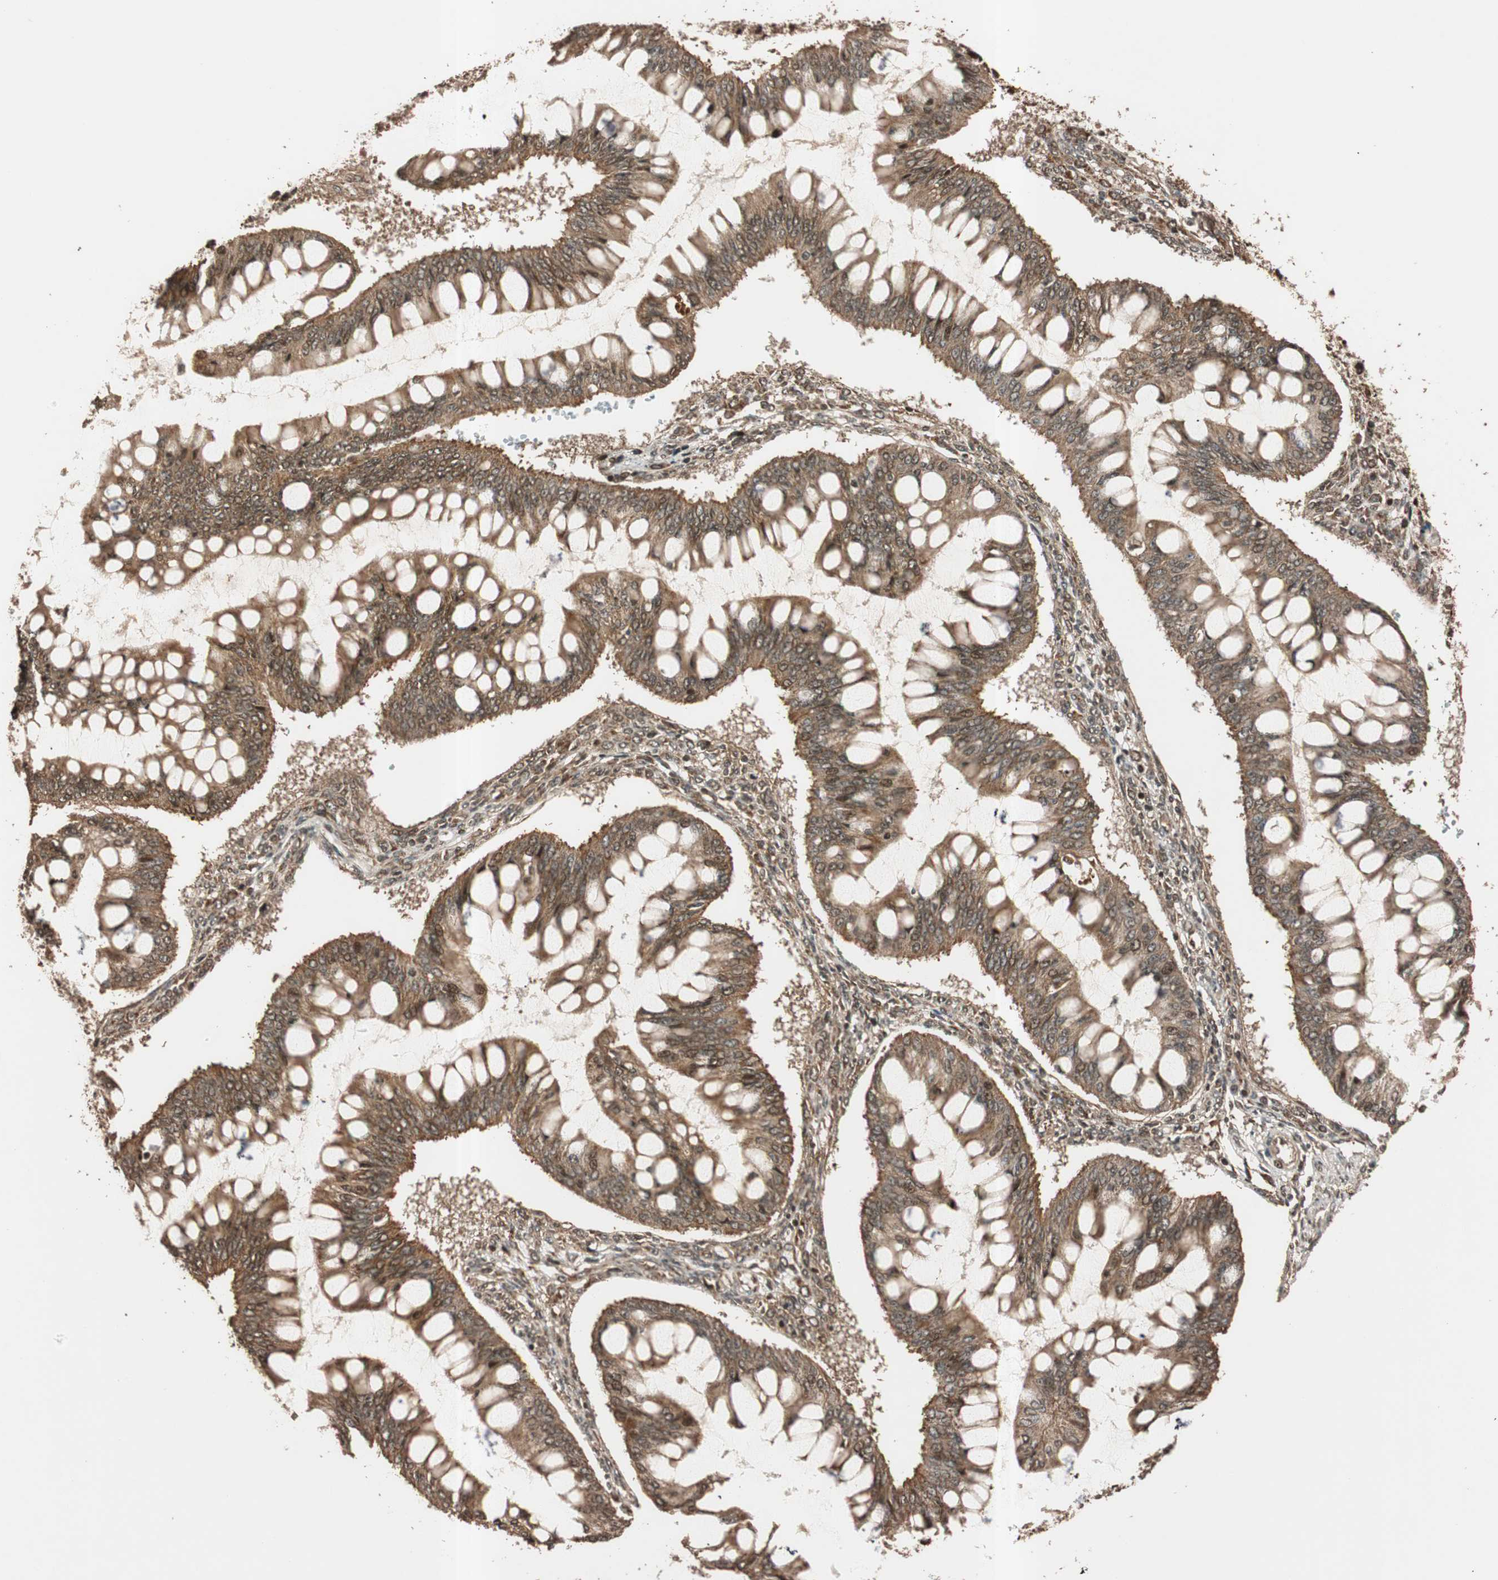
{"staining": {"intensity": "moderate", "quantity": ">75%", "location": "cytoplasmic/membranous"}, "tissue": "ovarian cancer", "cell_type": "Tumor cells", "image_type": "cancer", "snomed": [{"axis": "morphology", "description": "Cystadenocarcinoma, mucinous, NOS"}, {"axis": "topography", "description": "Ovary"}], "caption": "IHC of human ovarian cancer reveals medium levels of moderate cytoplasmic/membranous positivity in approximately >75% of tumor cells.", "gene": "ALKBH5", "patient": {"sex": "female", "age": 73}}